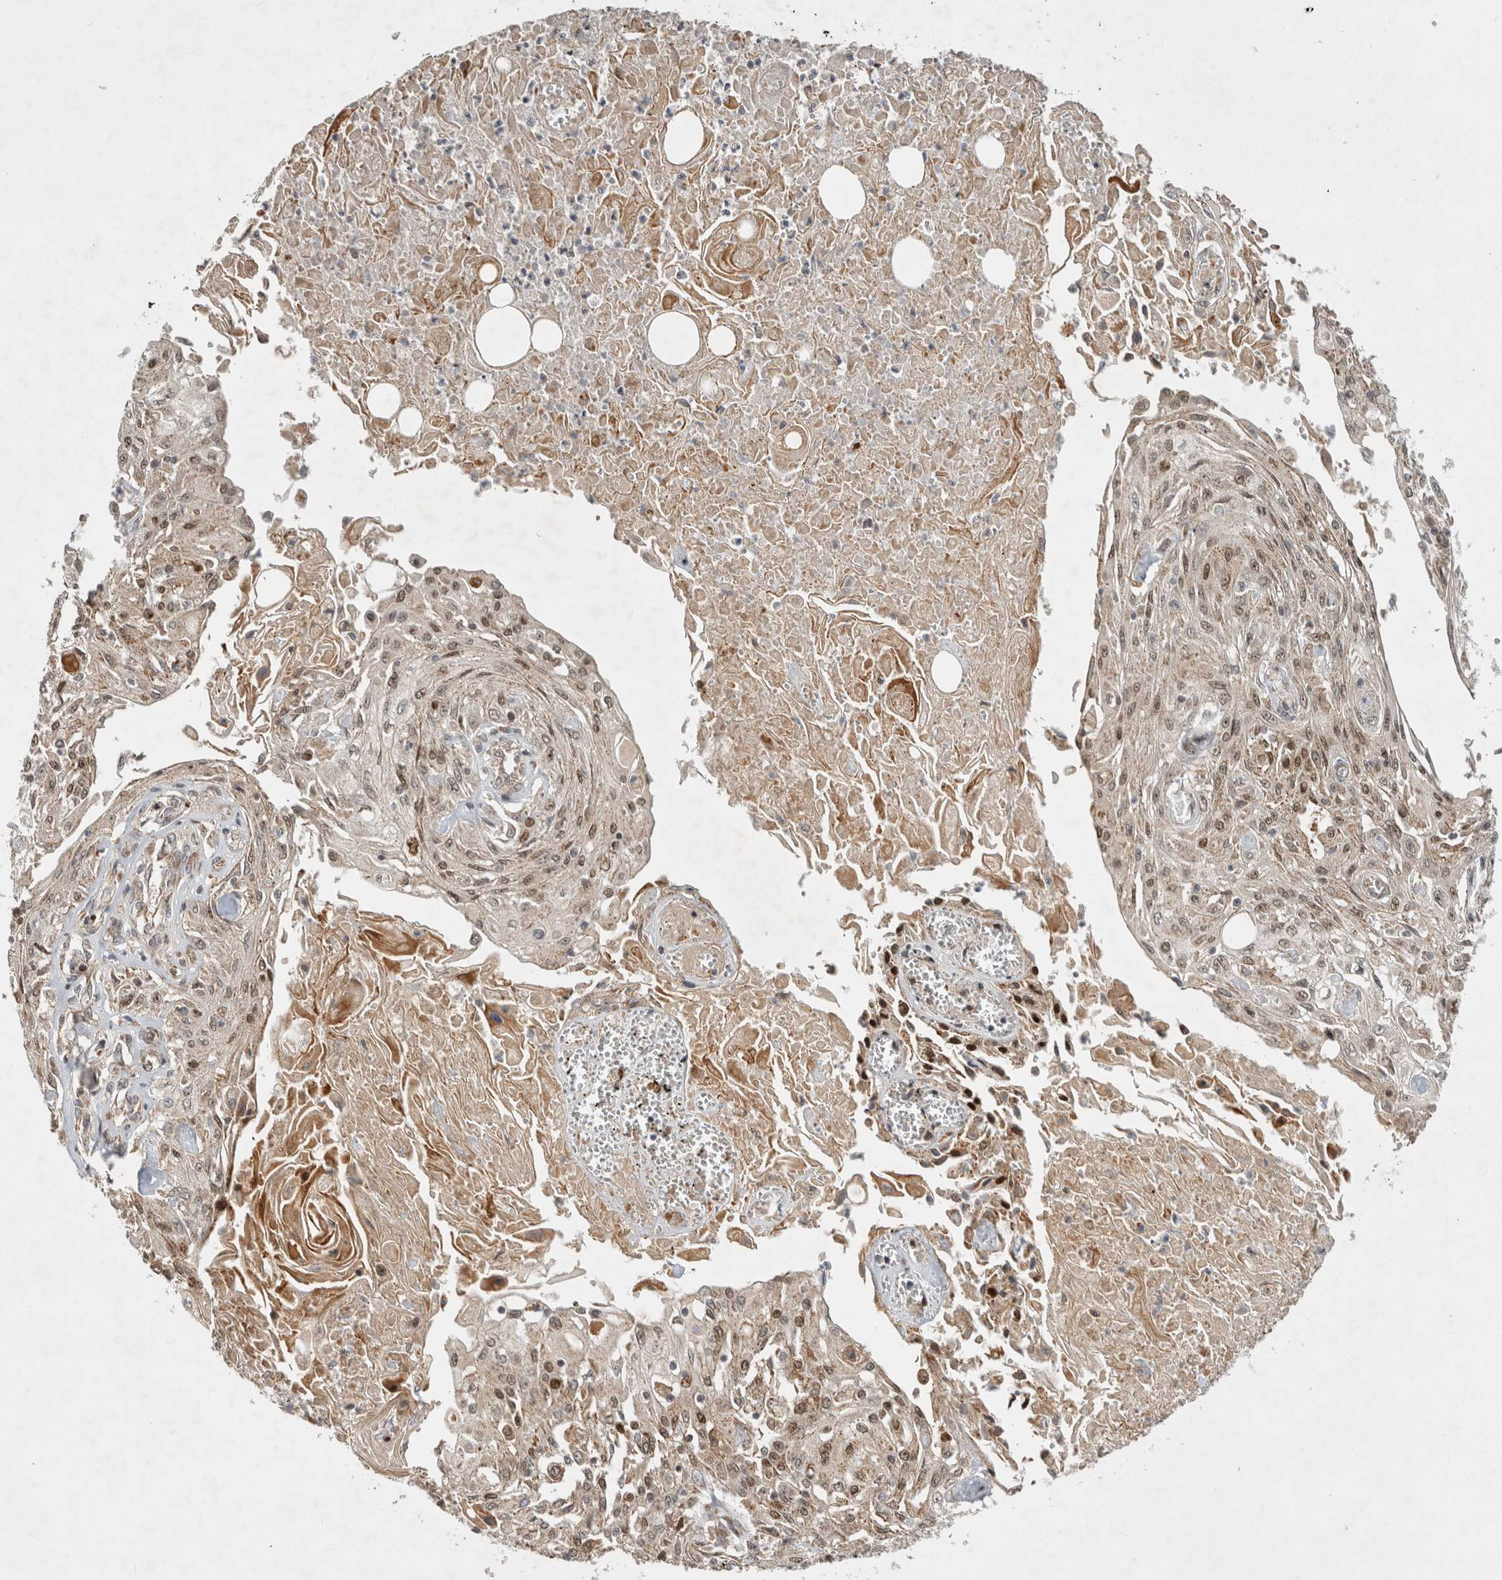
{"staining": {"intensity": "weak", "quantity": "25%-75%", "location": "nuclear"}, "tissue": "skin cancer", "cell_type": "Tumor cells", "image_type": "cancer", "snomed": [{"axis": "morphology", "description": "Squamous cell carcinoma, NOS"}, {"axis": "morphology", "description": "Squamous cell carcinoma, metastatic, NOS"}, {"axis": "topography", "description": "Skin"}, {"axis": "topography", "description": "Lymph node"}], "caption": "Skin cancer was stained to show a protein in brown. There is low levels of weak nuclear expression in about 25%-75% of tumor cells.", "gene": "INSRR", "patient": {"sex": "male", "age": 75}}